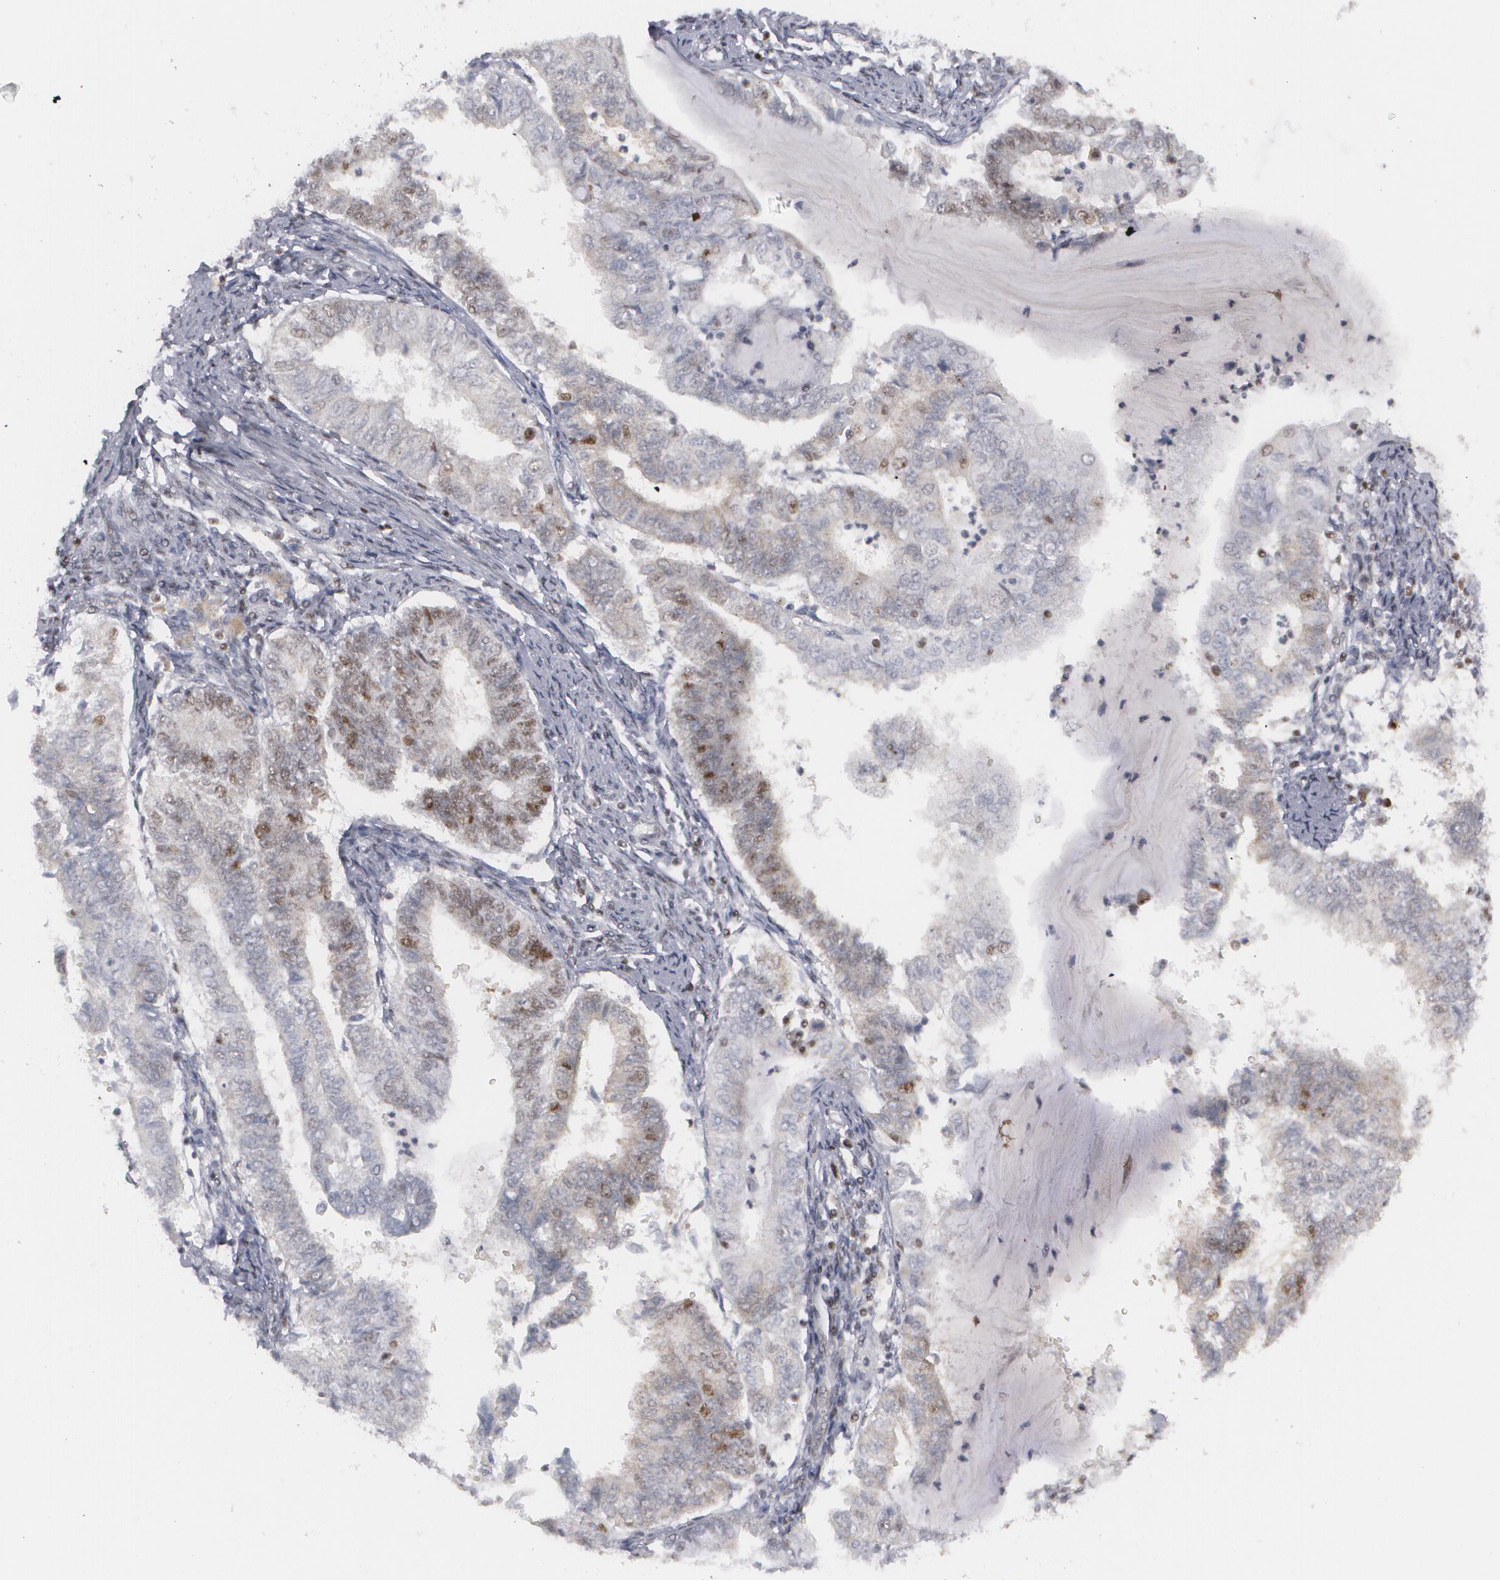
{"staining": {"intensity": "weak", "quantity": "<25%", "location": "cytoplasmic/membranous,nuclear"}, "tissue": "endometrial cancer", "cell_type": "Tumor cells", "image_type": "cancer", "snomed": [{"axis": "morphology", "description": "Adenocarcinoma, NOS"}, {"axis": "topography", "description": "Endometrium"}], "caption": "Immunohistochemical staining of endometrial adenocarcinoma shows no significant staining in tumor cells. (Stains: DAB immunohistochemistry with hematoxylin counter stain, Microscopy: brightfield microscopy at high magnification).", "gene": "MCL1", "patient": {"sex": "female", "age": 66}}